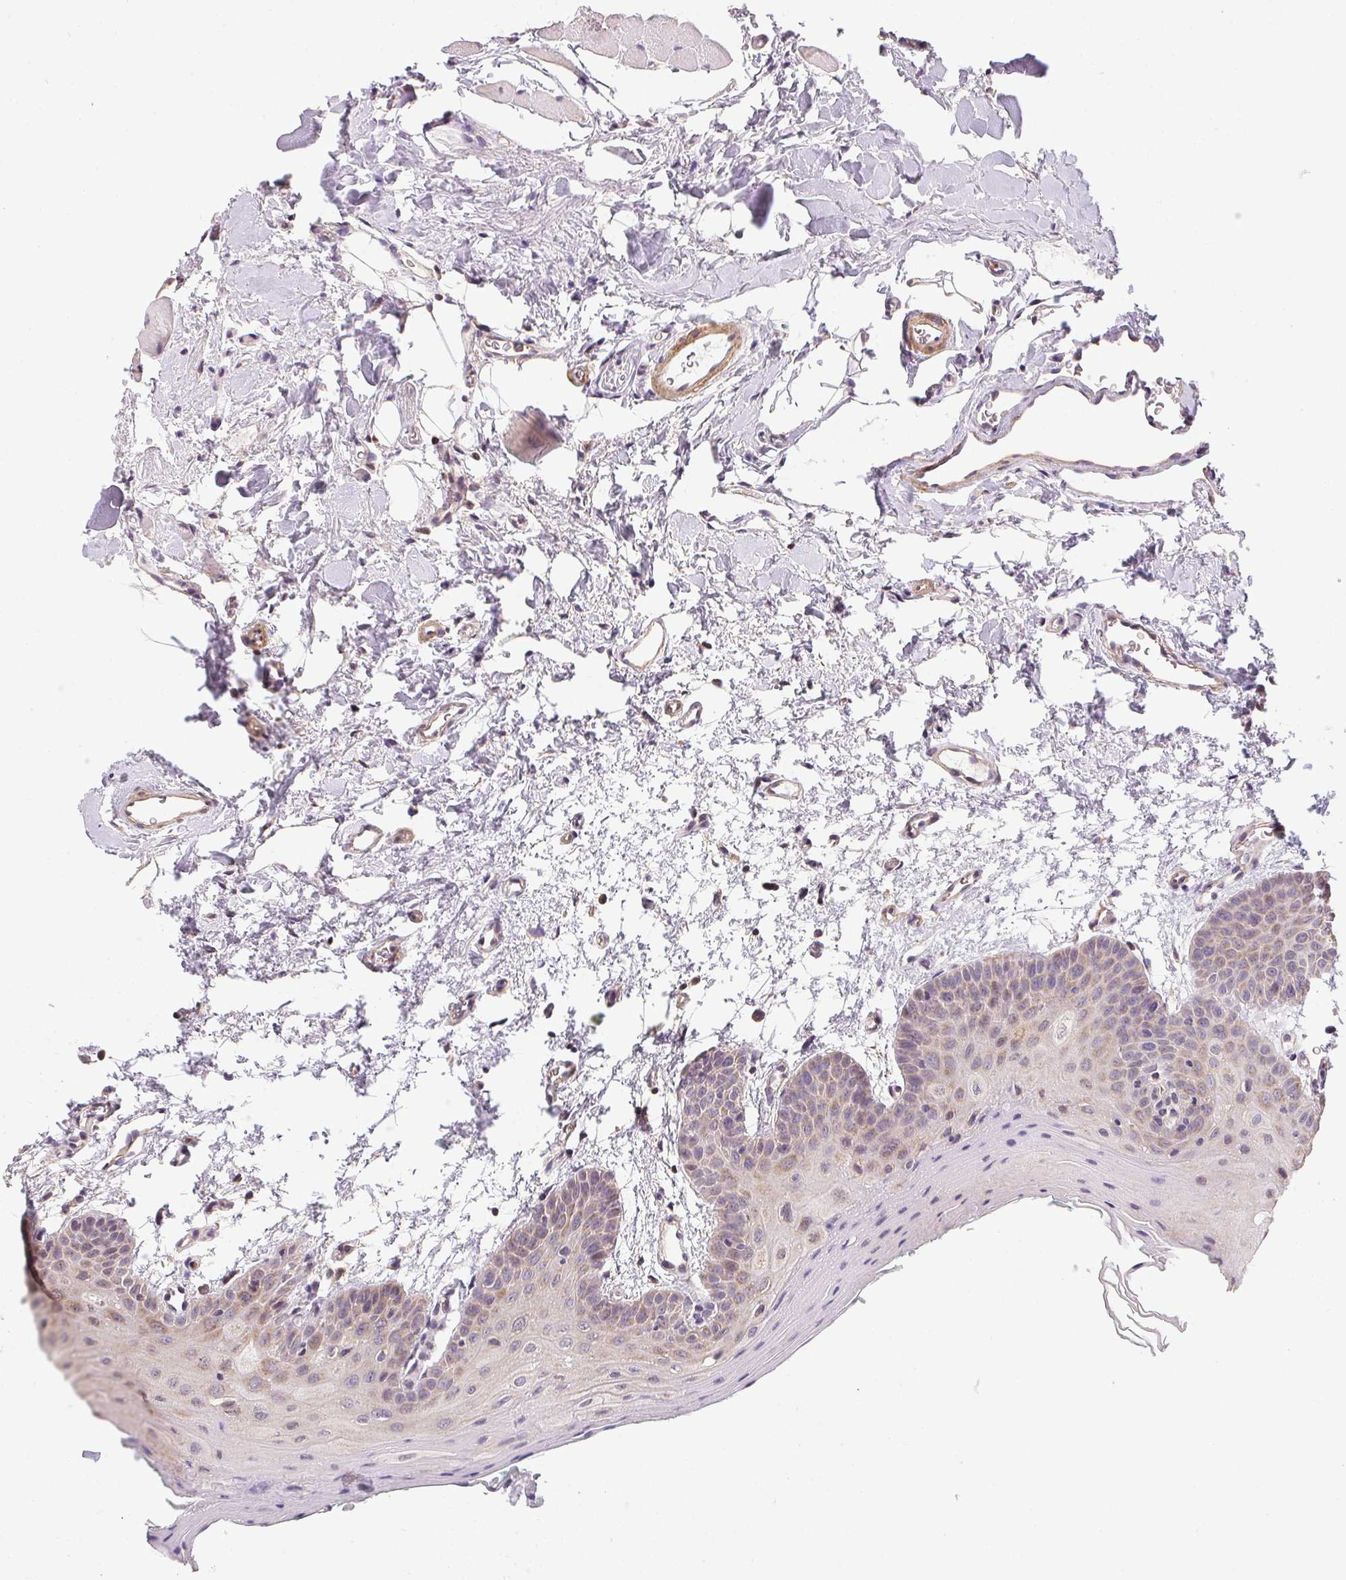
{"staining": {"intensity": "weak", "quantity": "25%-75%", "location": "cytoplasmic/membranous"}, "tissue": "oral mucosa", "cell_type": "Squamous epithelial cells", "image_type": "normal", "snomed": [{"axis": "morphology", "description": "Normal tissue, NOS"}, {"axis": "morphology", "description": "Squamous cell carcinoma, NOS"}, {"axis": "topography", "description": "Oral tissue"}, {"axis": "topography", "description": "Head-Neck"}], "caption": "About 25%-75% of squamous epithelial cells in unremarkable oral mucosa demonstrate weak cytoplasmic/membranous protein expression as visualized by brown immunohistochemical staining.", "gene": "REV3L", "patient": {"sex": "female", "age": 50}}